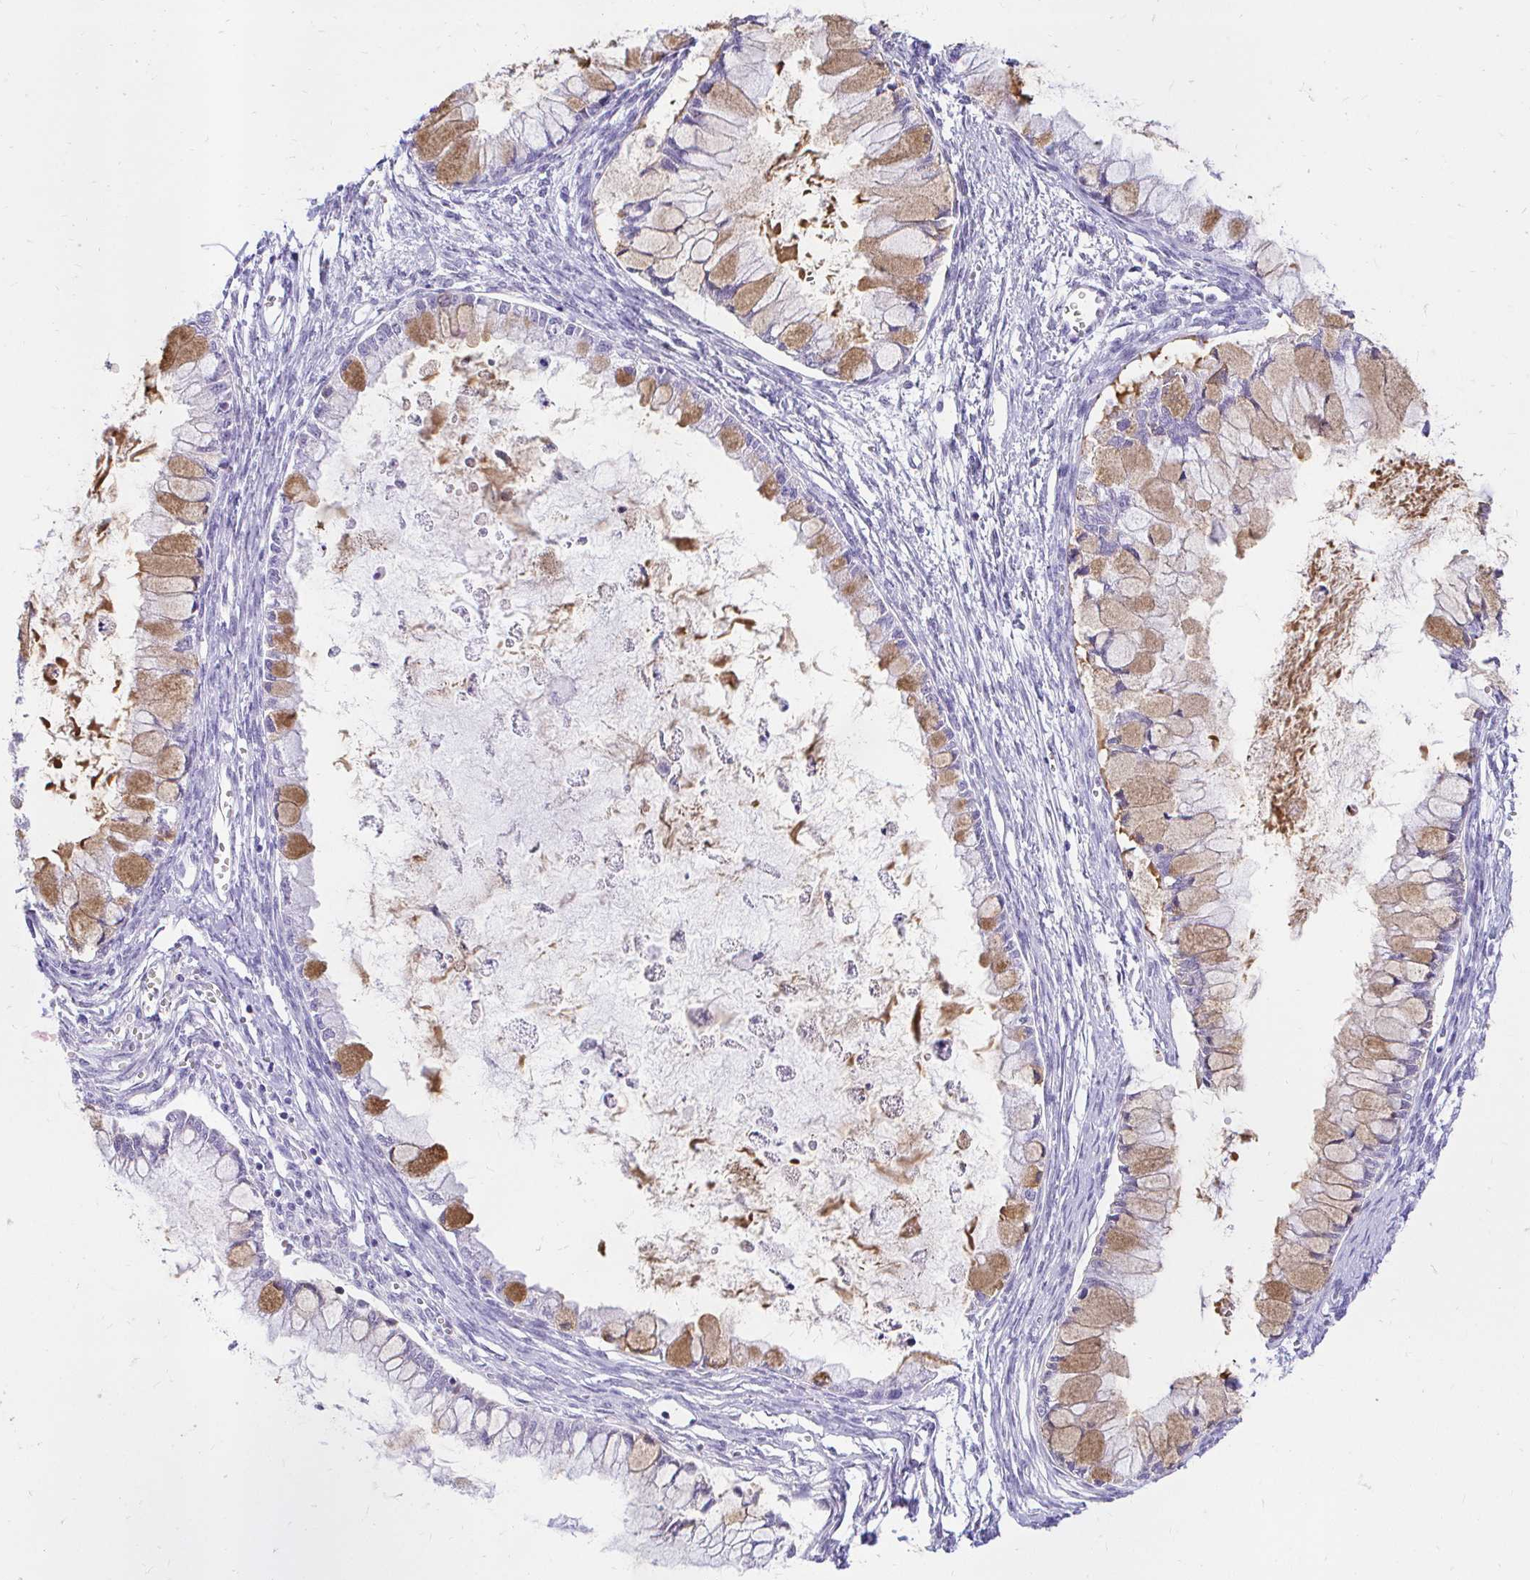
{"staining": {"intensity": "moderate", "quantity": "25%-75%", "location": "cytoplasmic/membranous"}, "tissue": "ovarian cancer", "cell_type": "Tumor cells", "image_type": "cancer", "snomed": [{"axis": "morphology", "description": "Cystadenocarcinoma, mucinous, NOS"}, {"axis": "topography", "description": "Ovary"}], "caption": "Moderate cytoplasmic/membranous staining is present in approximately 25%-75% of tumor cells in ovarian cancer (mucinous cystadenocarcinoma).", "gene": "FATE1", "patient": {"sex": "female", "age": 34}}